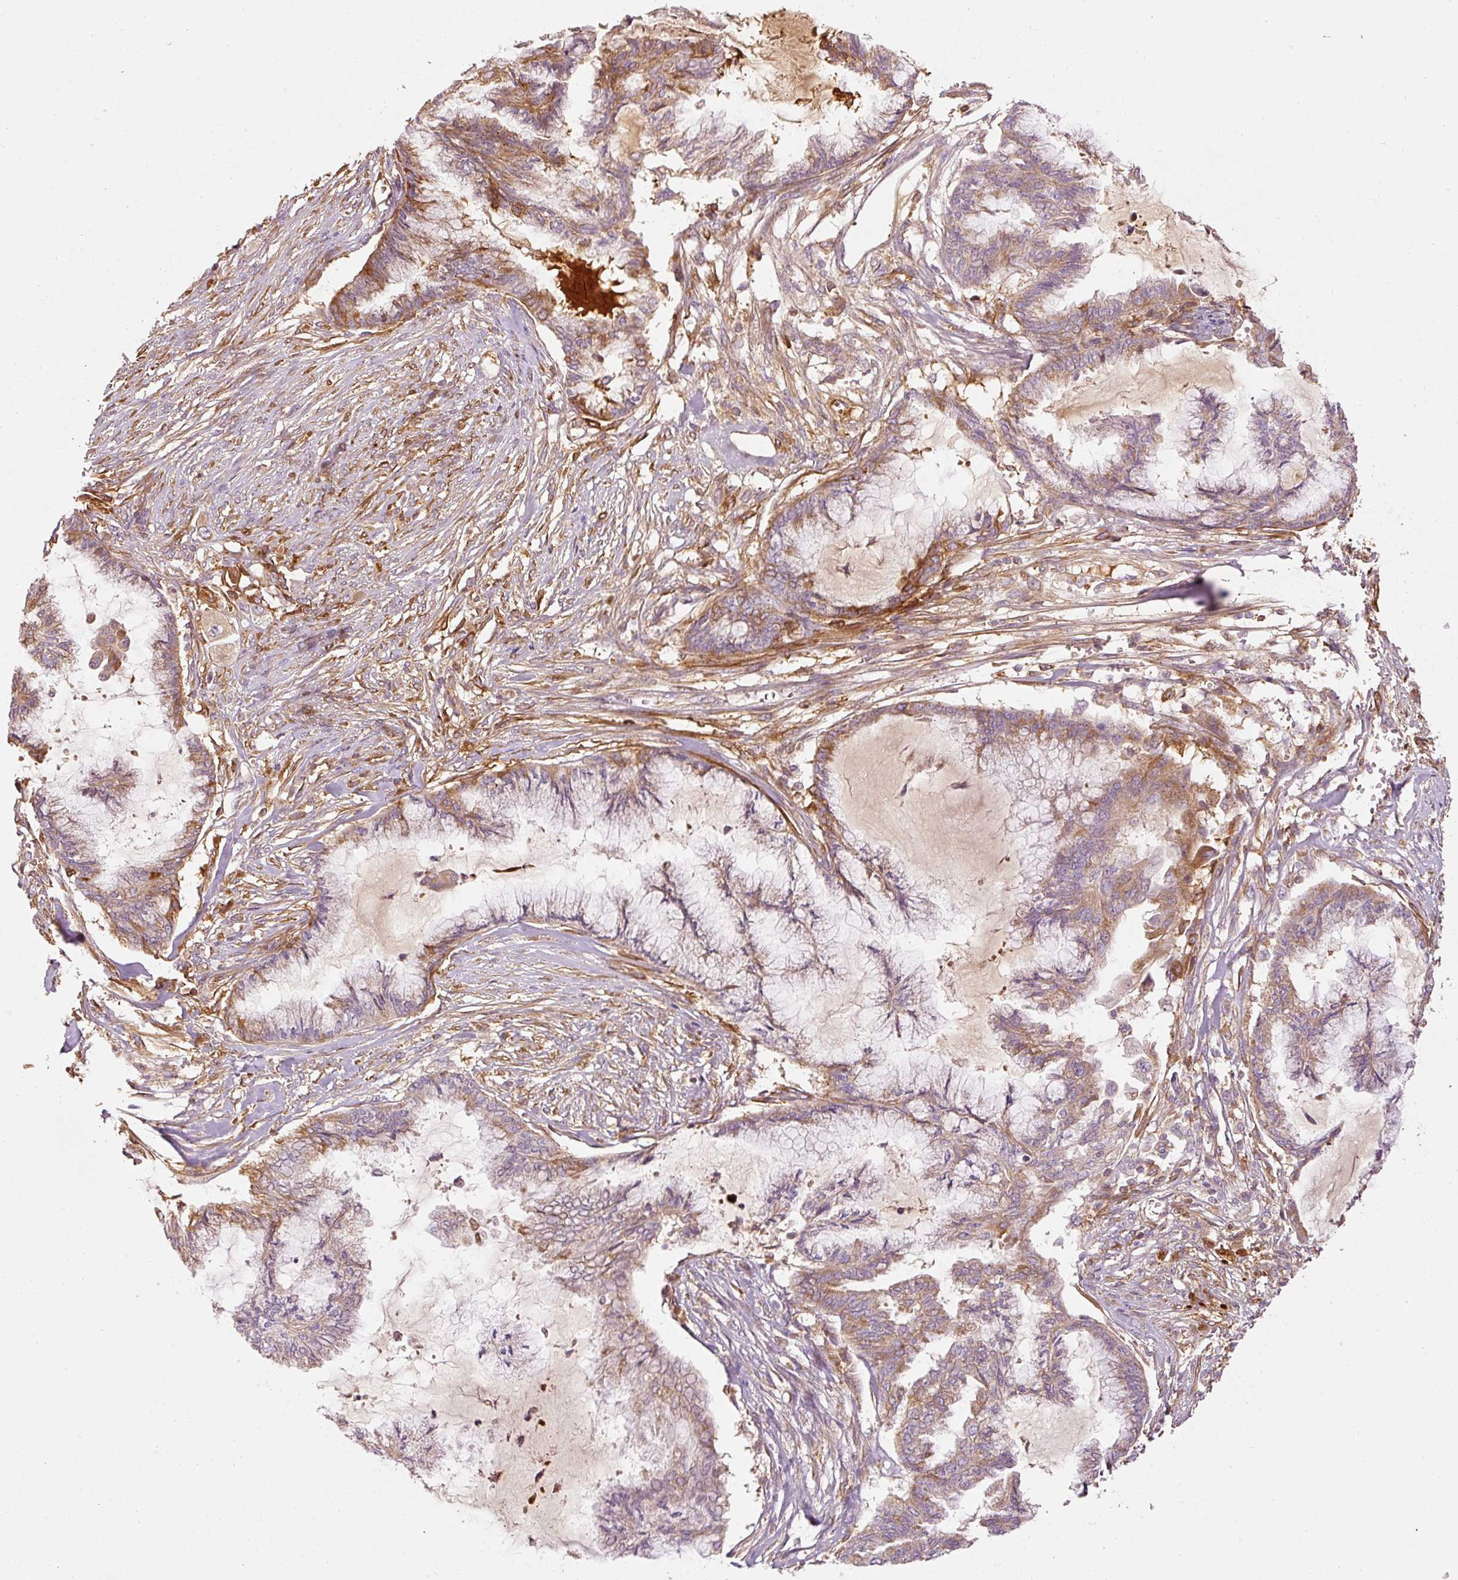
{"staining": {"intensity": "weak", "quantity": ">75%", "location": "cytoplasmic/membranous"}, "tissue": "endometrial cancer", "cell_type": "Tumor cells", "image_type": "cancer", "snomed": [{"axis": "morphology", "description": "Adenocarcinoma, NOS"}, {"axis": "topography", "description": "Endometrium"}], "caption": "Immunohistochemistry (IHC) (DAB) staining of endometrial adenocarcinoma shows weak cytoplasmic/membranous protein positivity in approximately >75% of tumor cells.", "gene": "SERPING1", "patient": {"sex": "female", "age": 86}}